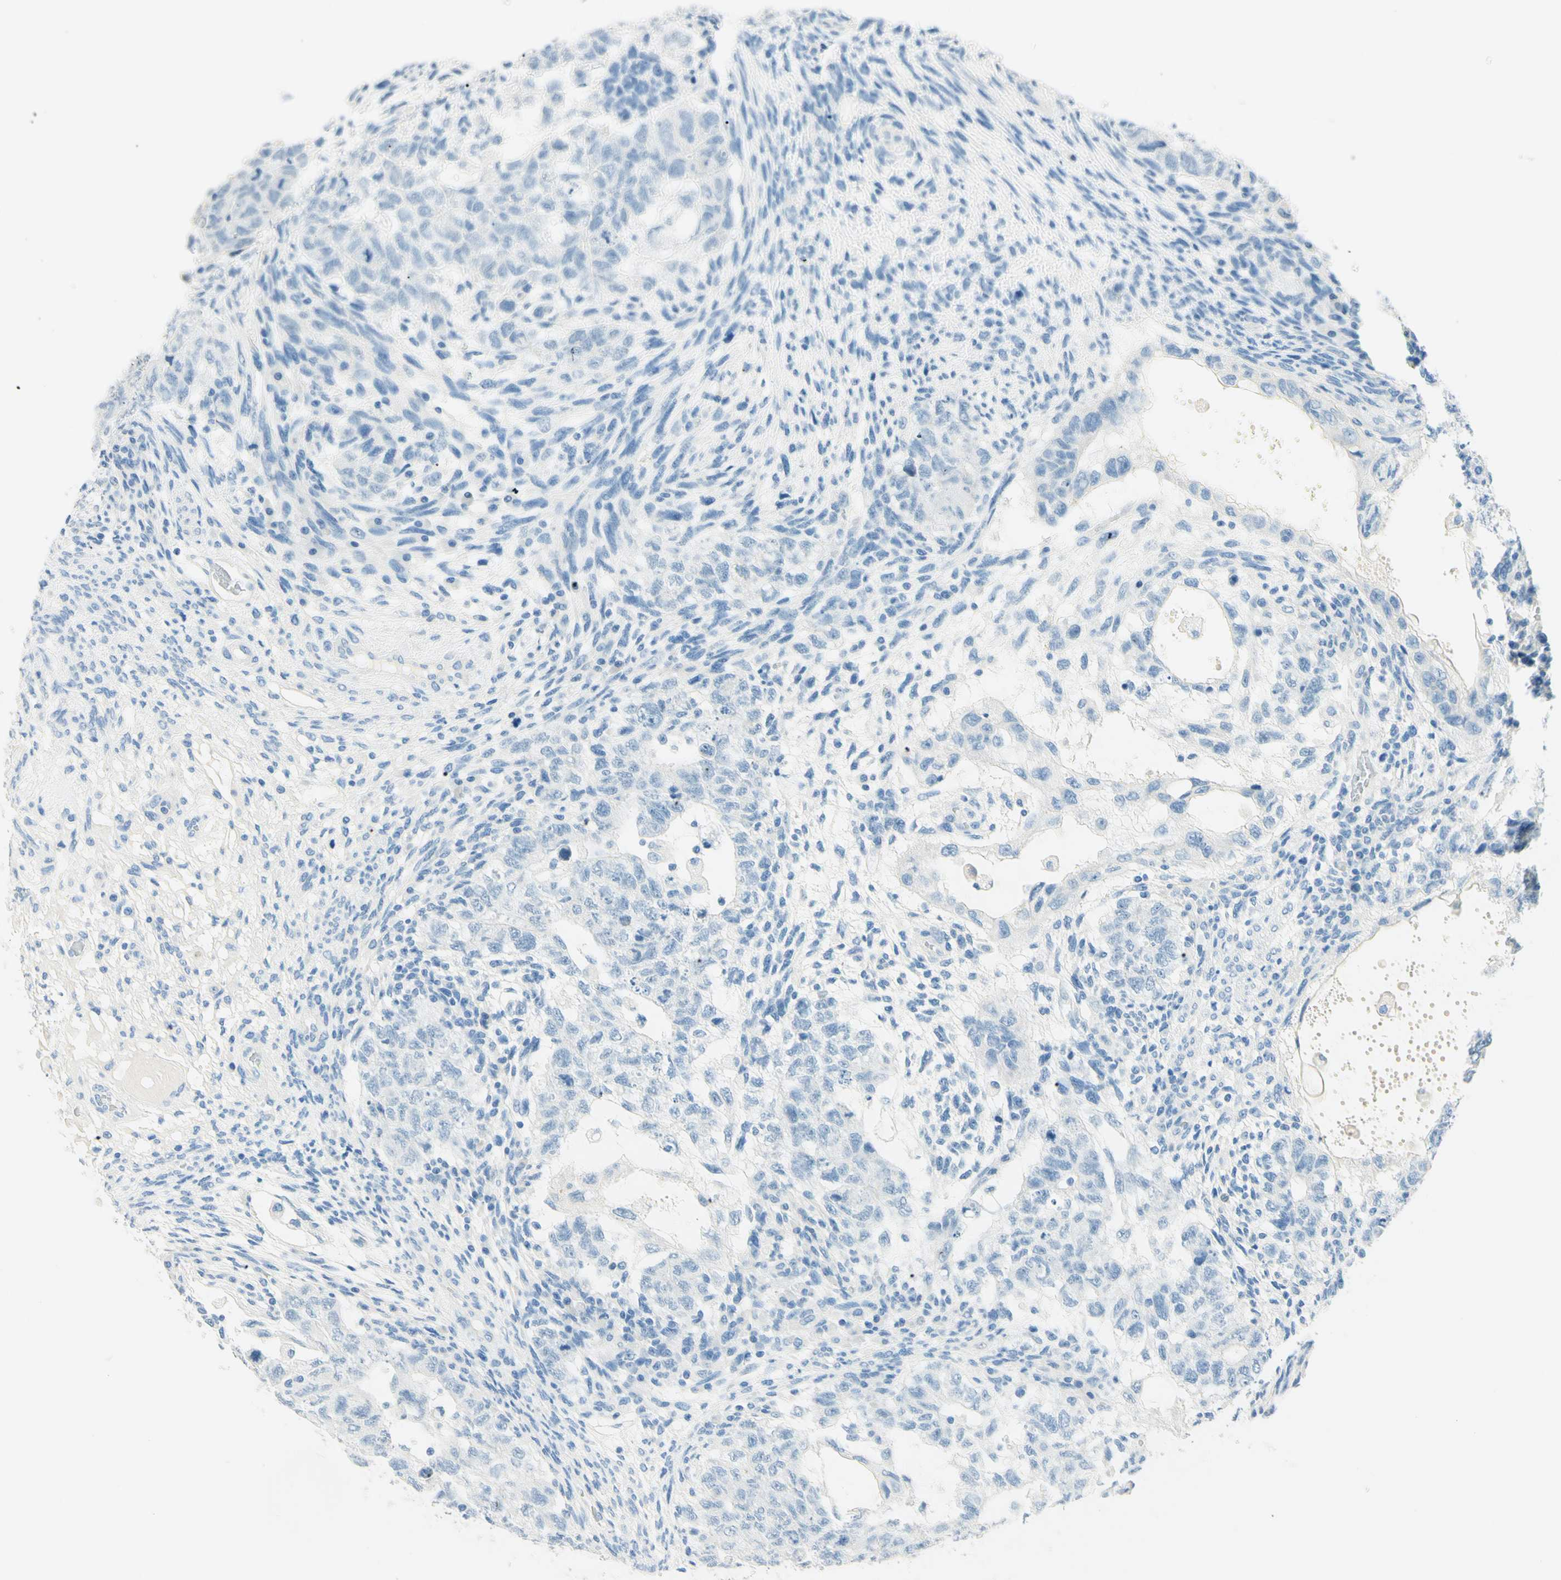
{"staining": {"intensity": "negative", "quantity": "none", "location": "none"}, "tissue": "testis cancer", "cell_type": "Tumor cells", "image_type": "cancer", "snomed": [{"axis": "morphology", "description": "Normal tissue, NOS"}, {"axis": "morphology", "description": "Carcinoma, Embryonal, NOS"}, {"axis": "topography", "description": "Testis"}], "caption": "Tumor cells are negative for brown protein staining in embryonal carcinoma (testis). (Immunohistochemistry (ihc), brightfield microscopy, high magnification).", "gene": "TMEM132D", "patient": {"sex": "male", "age": 36}}